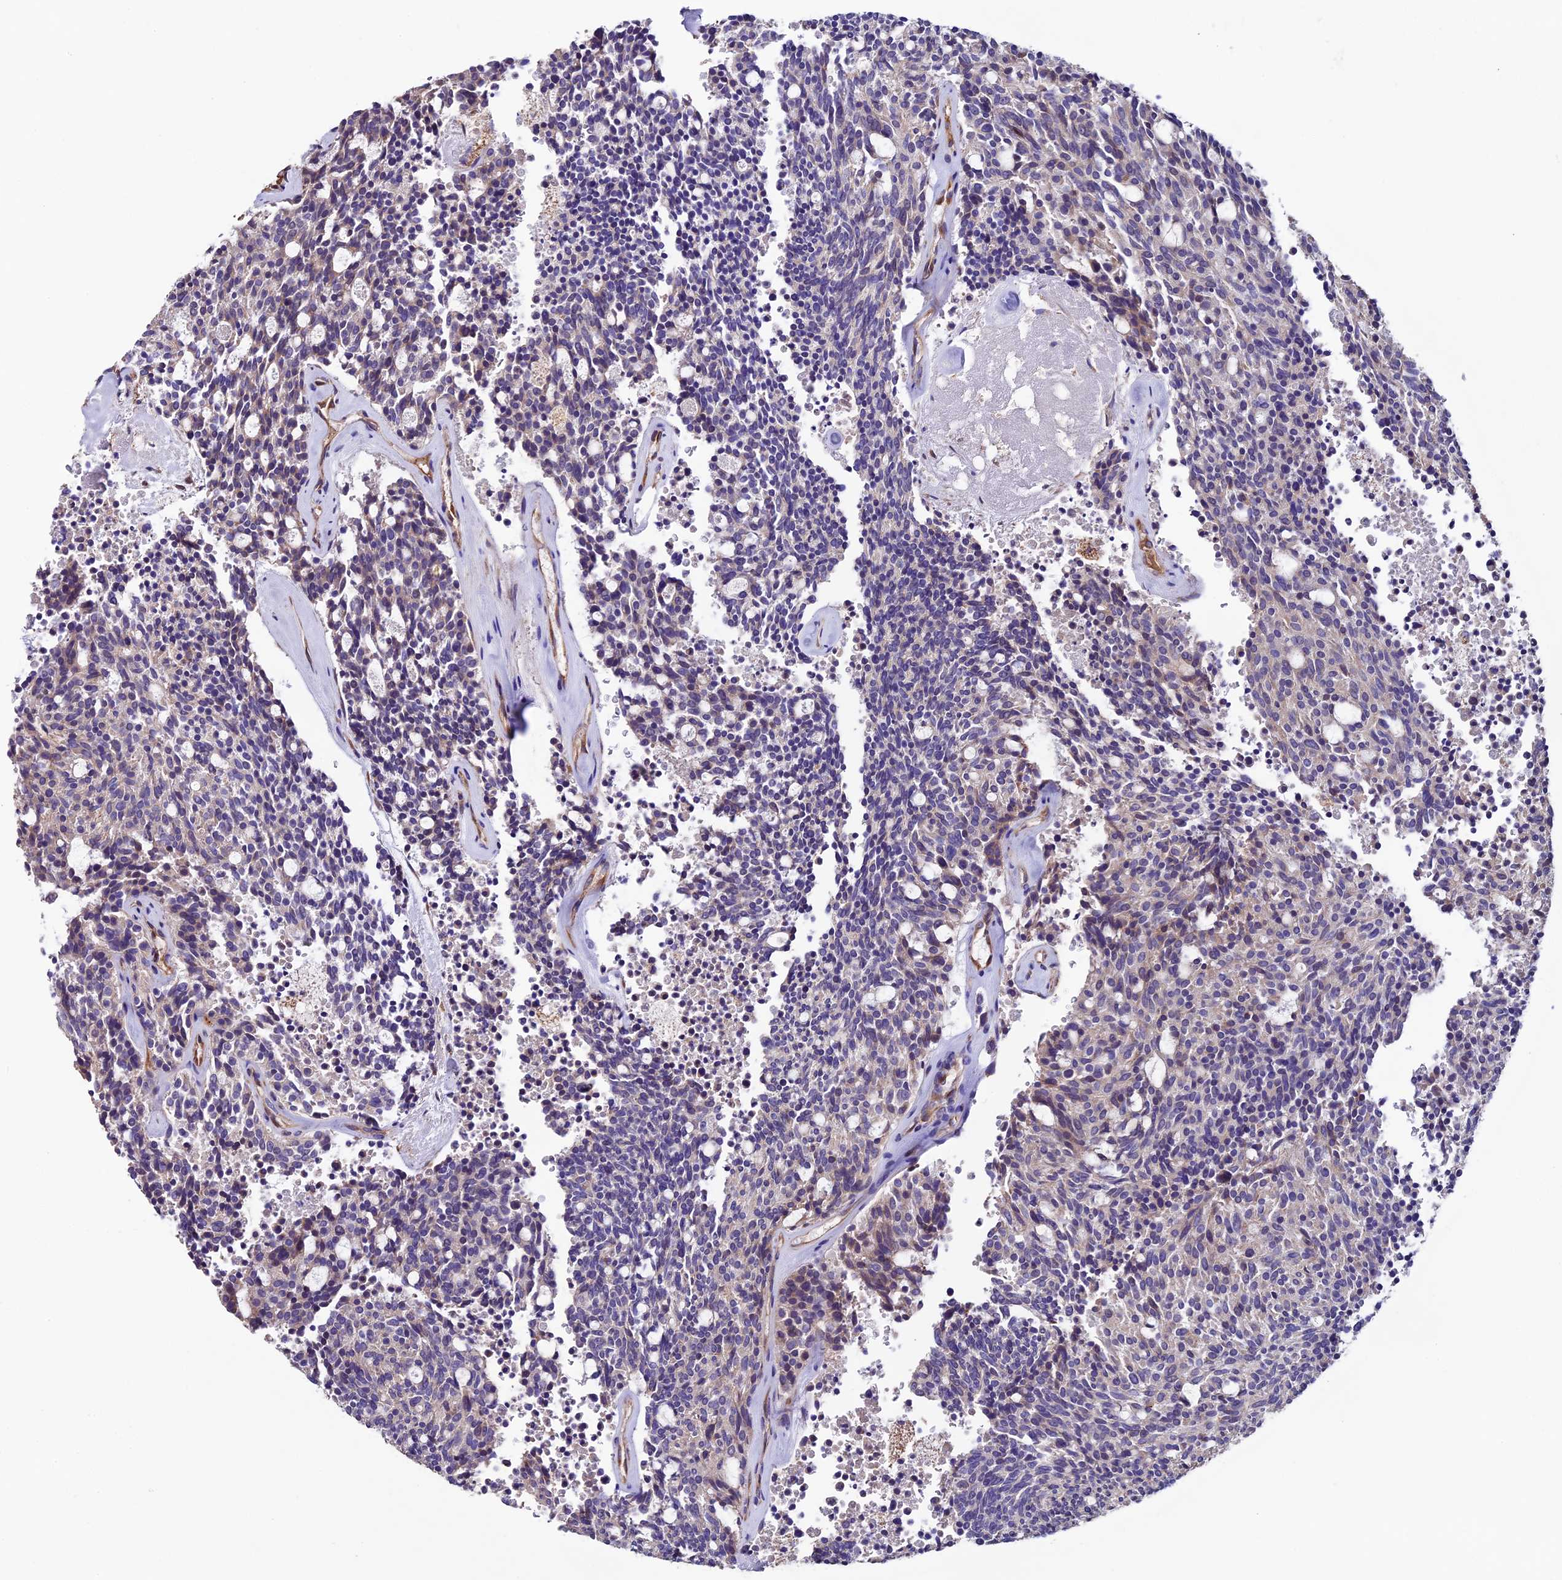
{"staining": {"intensity": "negative", "quantity": "none", "location": "none"}, "tissue": "carcinoid", "cell_type": "Tumor cells", "image_type": "cancer", "snomed": [{"axis": "morphology", "description": "Carcinoid, malignant, NOS"}, {"axis": "topography", "description": "Pancreas"}], "caption": "Immunohistochemistry (IHC) of human carcinoid displays no expression in tumor cells. (DAB IHC visualized using brightfield microscopy, high magnification).", "gene": "CLN5", "patient": {"sex": "female", "age": 54}}